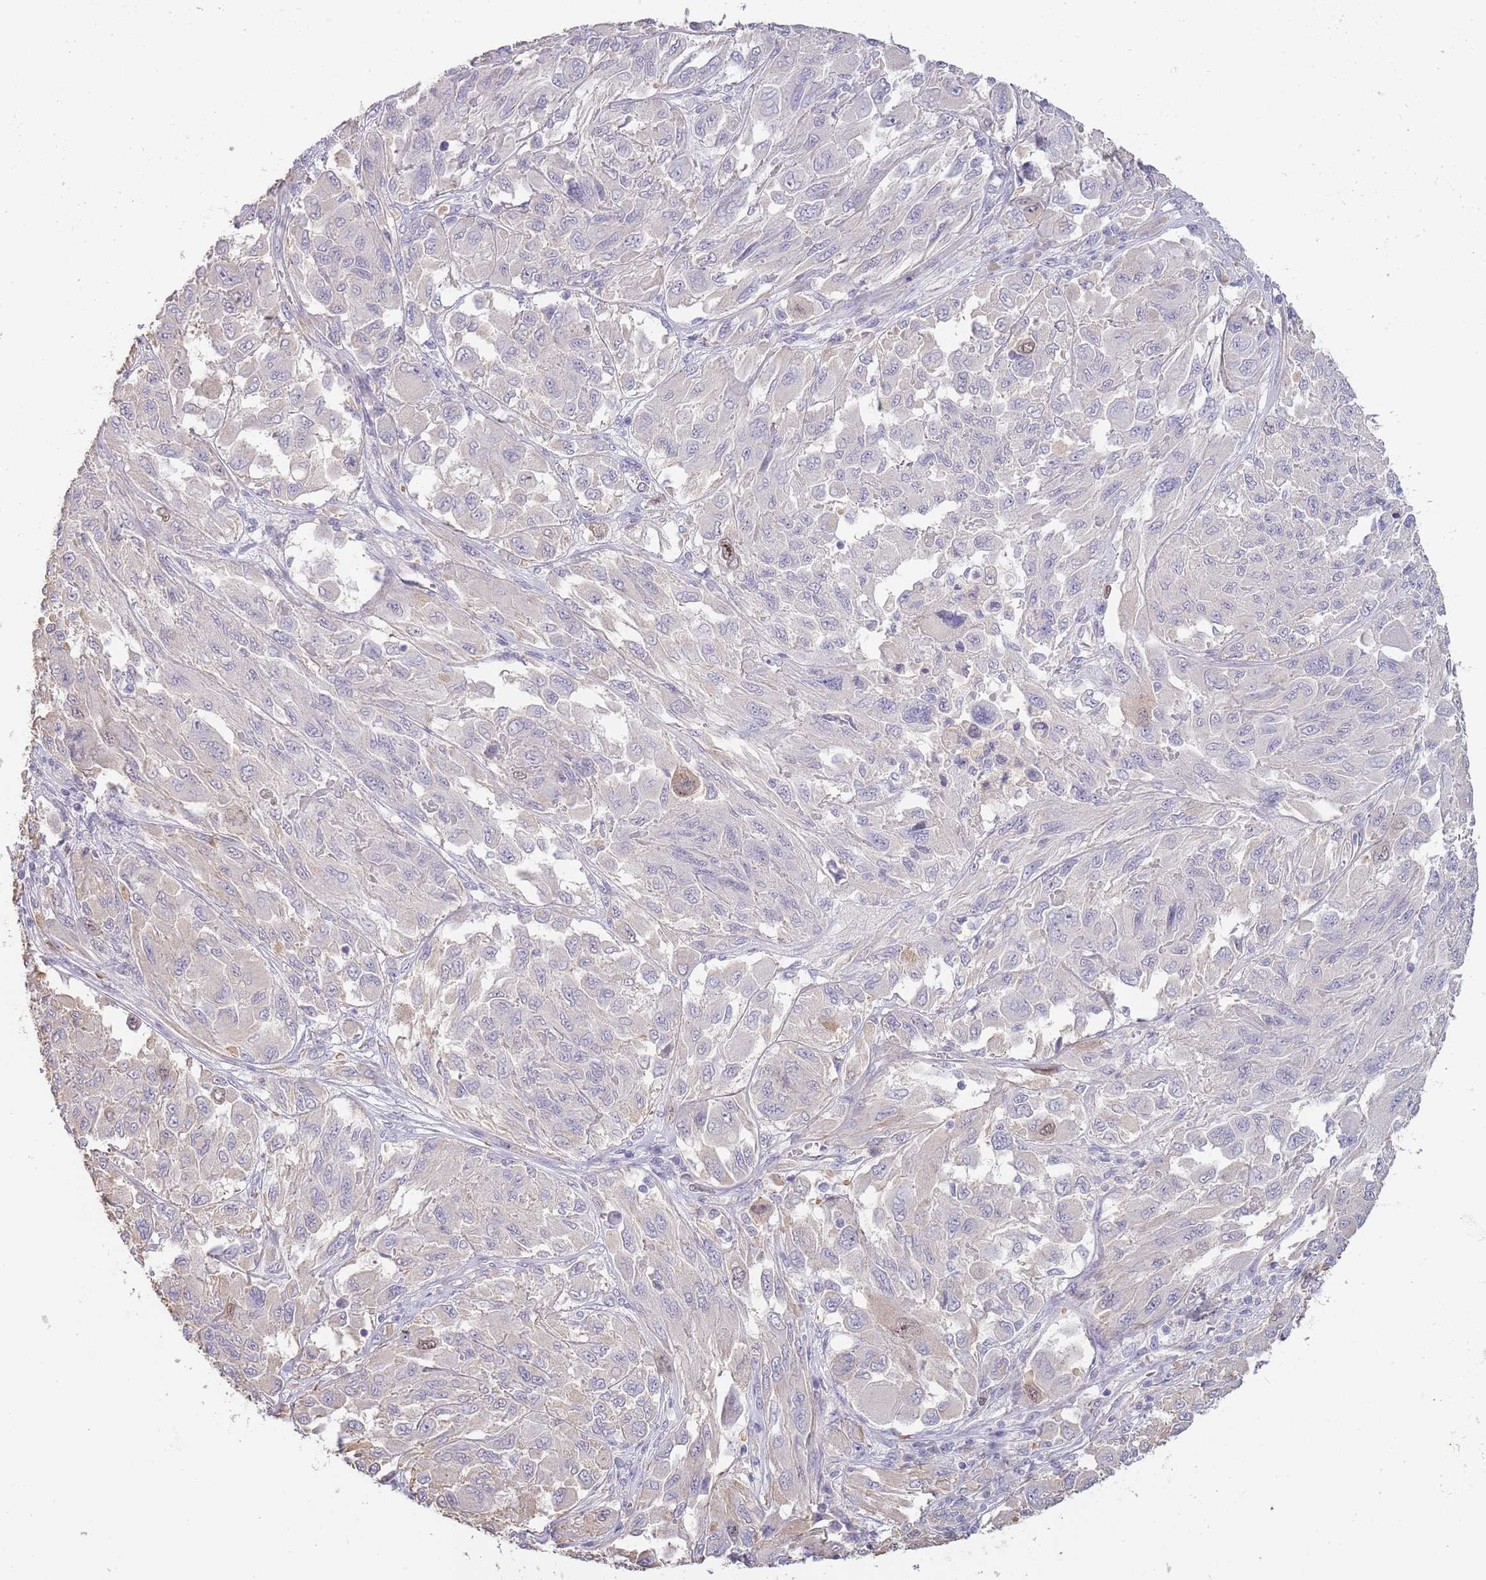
{"staining": {"intensity": "negative", "quantity": "none", "location": "none"}, "tissue": "melanoma", "cell_type": "Tumor cells", "image_type": "cancer", "snomed": [{"axis": "morphology", "description": "Malignant melanoma, NOS"}, {"axis": "topography", "description": "Skin"}], "caption": "The IHC micrograph has no significant staining in tumor cells of melanoma tissue. (Stains: DAB immunohistochemistry with hematoxylin counter stain, Microscopy: brightfield microscopy at high magnification).", "gene": "PIMREG", "patient": {"sex": "female", "age": 91}}